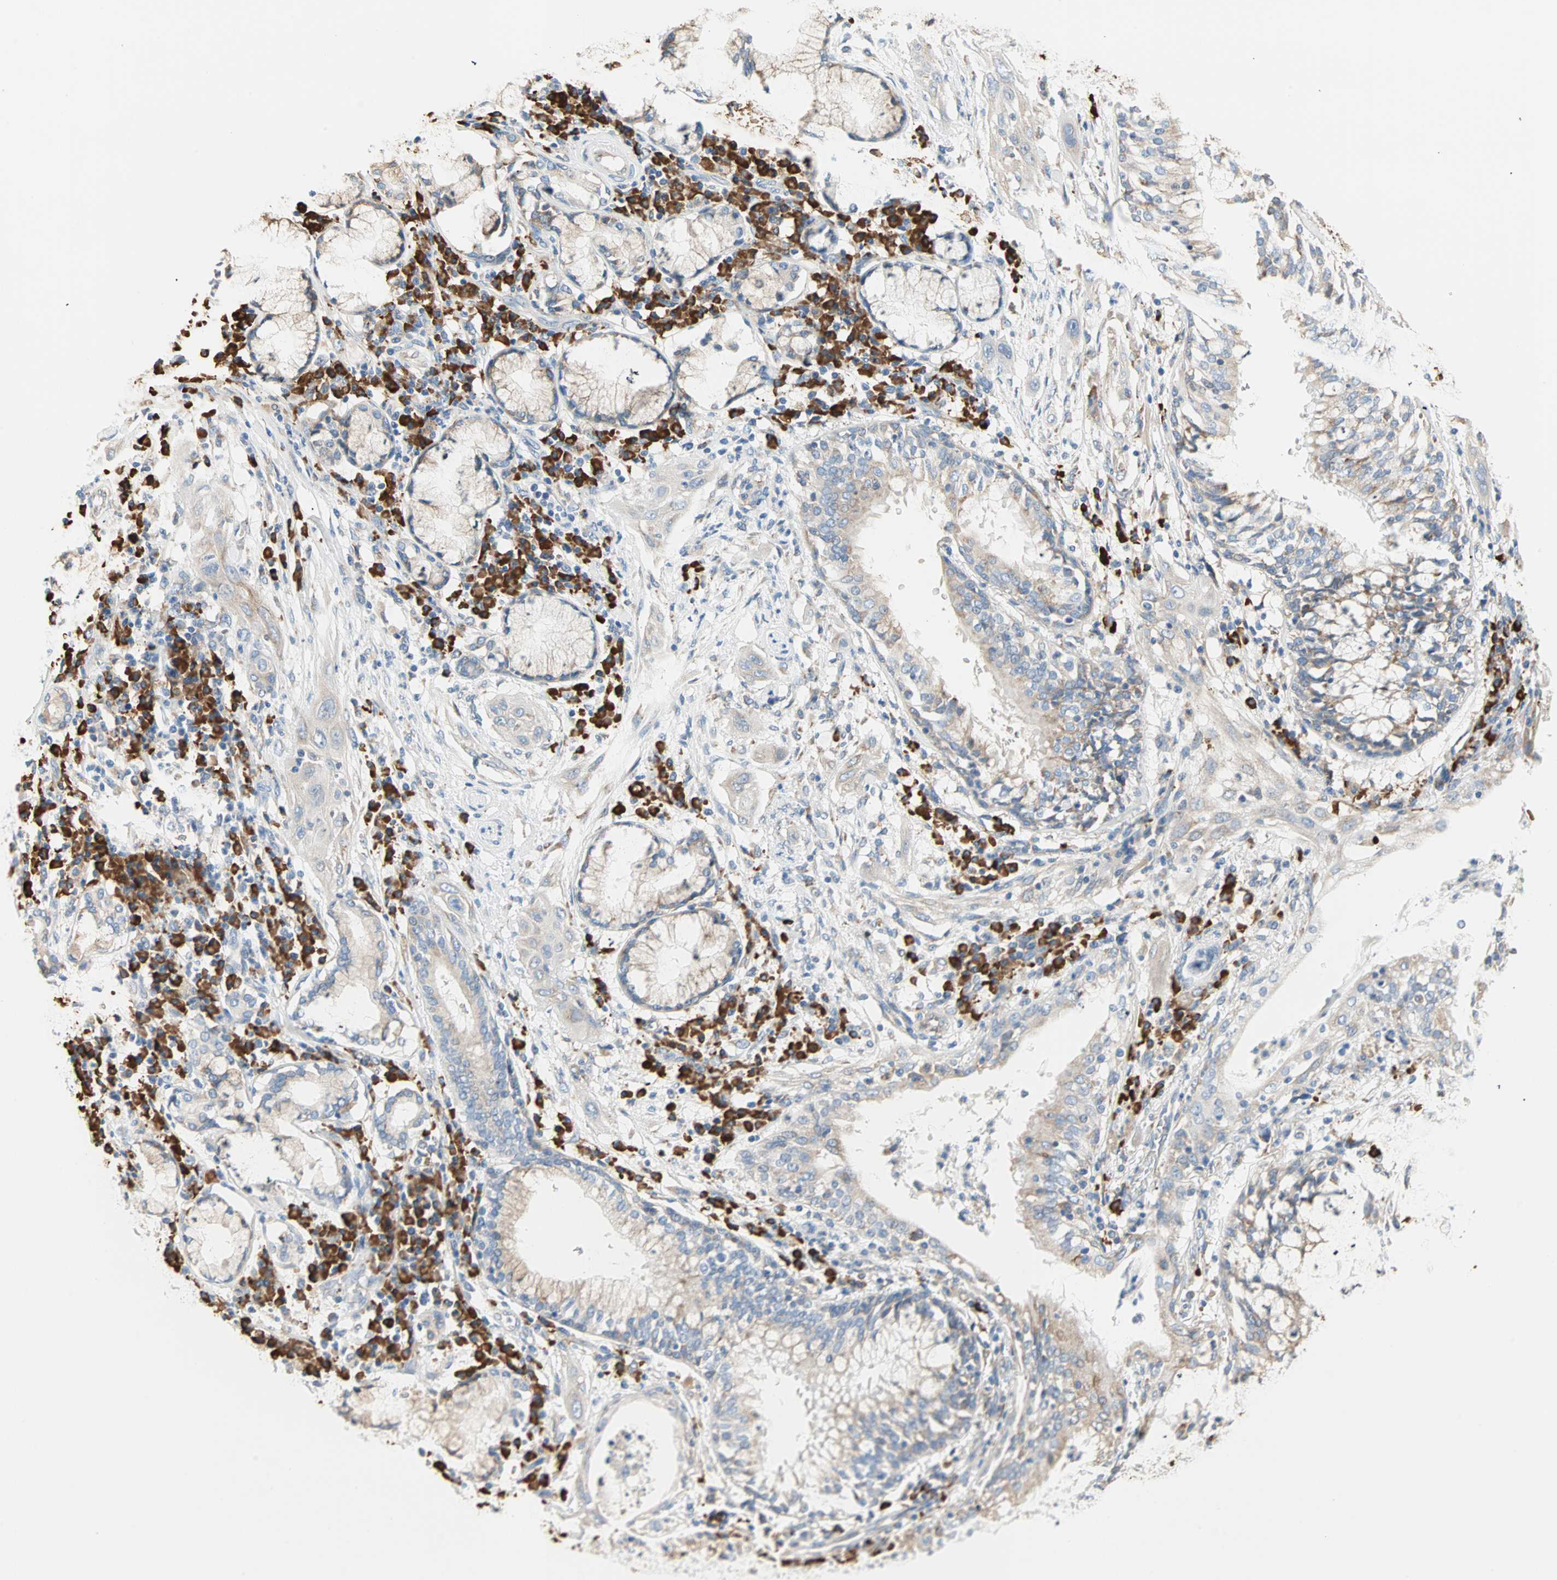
{"staining": {"intensity": "weak", "quantity": ">75%", "location": "cytoplasmic/membranous"}, "tissue": "lung cancer", "cell_type": "Tumor cells", "image_type": "cancer", "snomed": [{"axis": "morphology", "description": "Squamous cell carcinoma, NOS"}, {"axis": "topography", "description": "Lung"}], "caption": "The image displays immunohistochemical staining of lung squamous cell carcinoma. There is weak cytoplasmic/membranous staining is identified in about >75% of tumor cells.", "gene": "PLCXD1", "patient": {"sex": "female", "age": 47}}